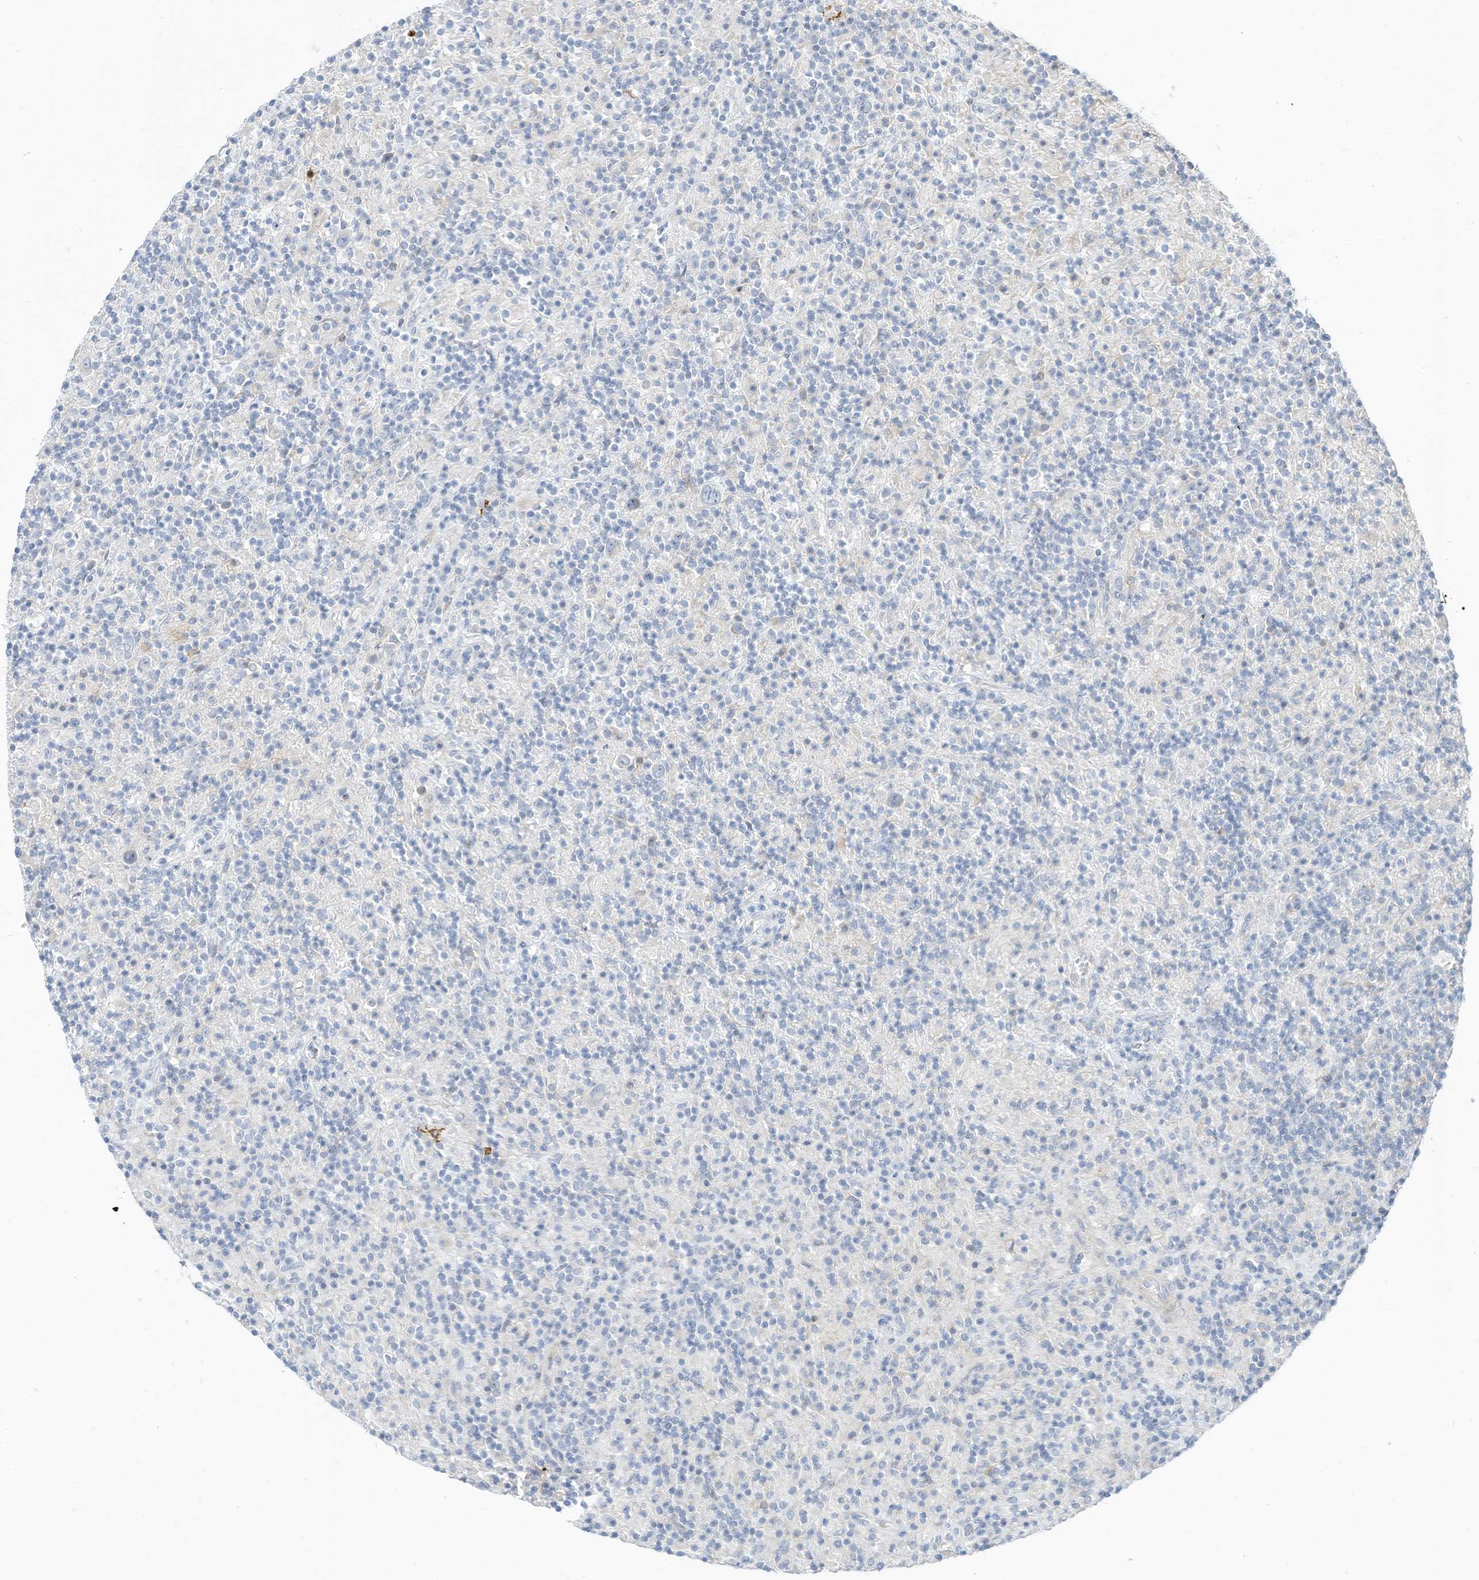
{"staining": {"intensity": "negative", "quantity": "none", "location": "none"}, "tissue": "lymphoma", "cell_type": "Tumor cells", "image_type": "cancer", "snomed": [{"axis": "morphology", "description": "Hodgkin's disease, NOS"}, {"axis": "topography", "description": "Lymph node"}], "caption": "An image of lymphoma stained for a protein exhibits no brown staining in tumor cells.", "gene": "ATP13A1", "patient": {"sex": "male", "age": 70}}